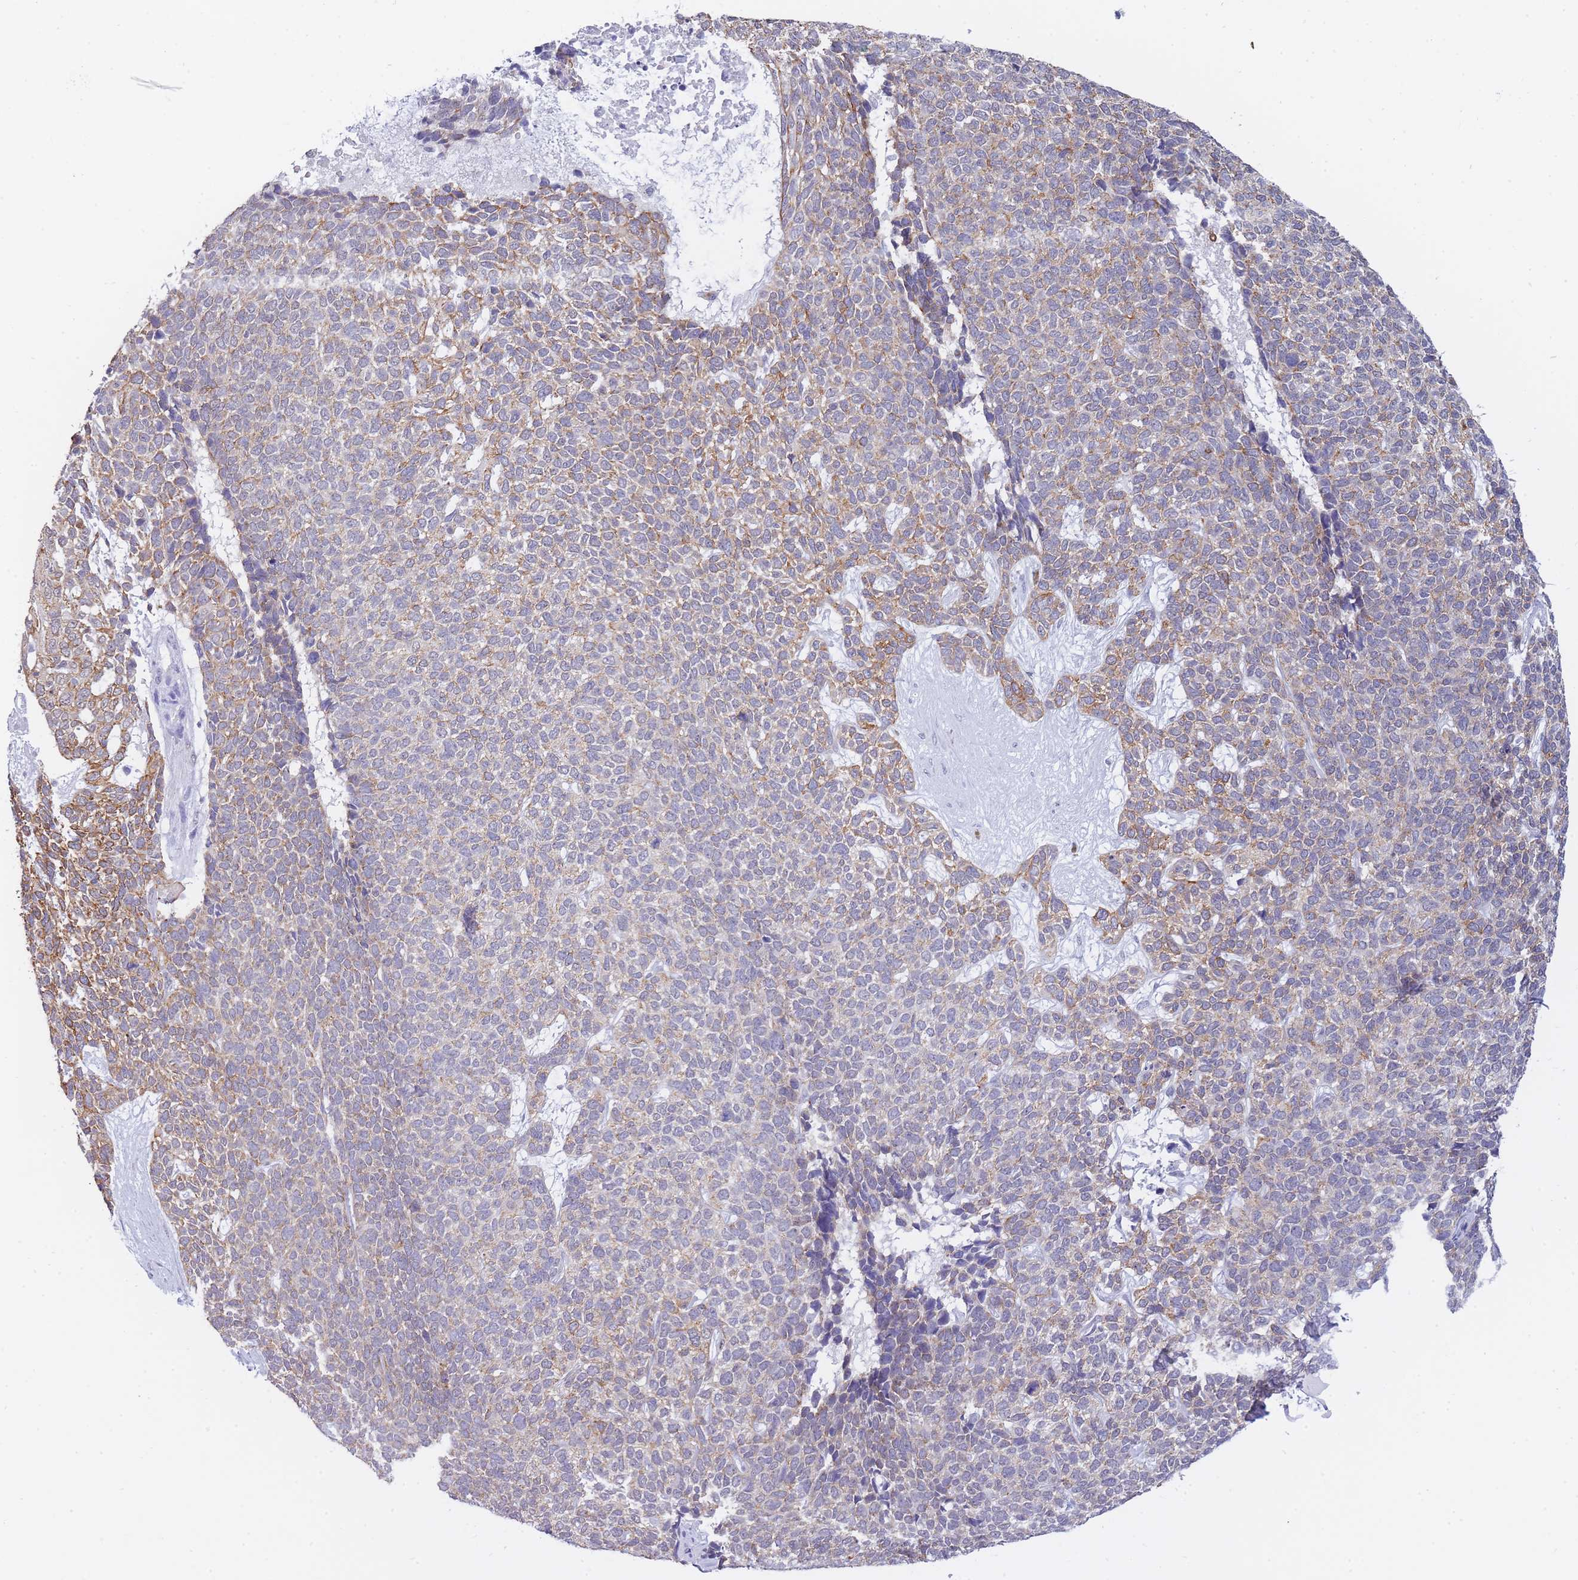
{"staining": {"intensity": "moderate", "quantity": "<25%", "location": "cytoplasmic/membranous"}, "tissue": "skin cancer", "cell_type": "Tumor cells", "image_type": "cancer", "snomed": [{"axis": "morphology", "description": "Basal cell carcinoma"}, {"axis": "topography", "description": "Skin"}], "caption": "Immunohistochemistry (IHC) image of skin basal cell carcinoma stained for a protein (brown), which shows low levels of moderate cytoplasmic/membranous expression in about <25% of tumor cells.", "gene": "FRAT2", "patient": {"sex": "female", "age": 84}}